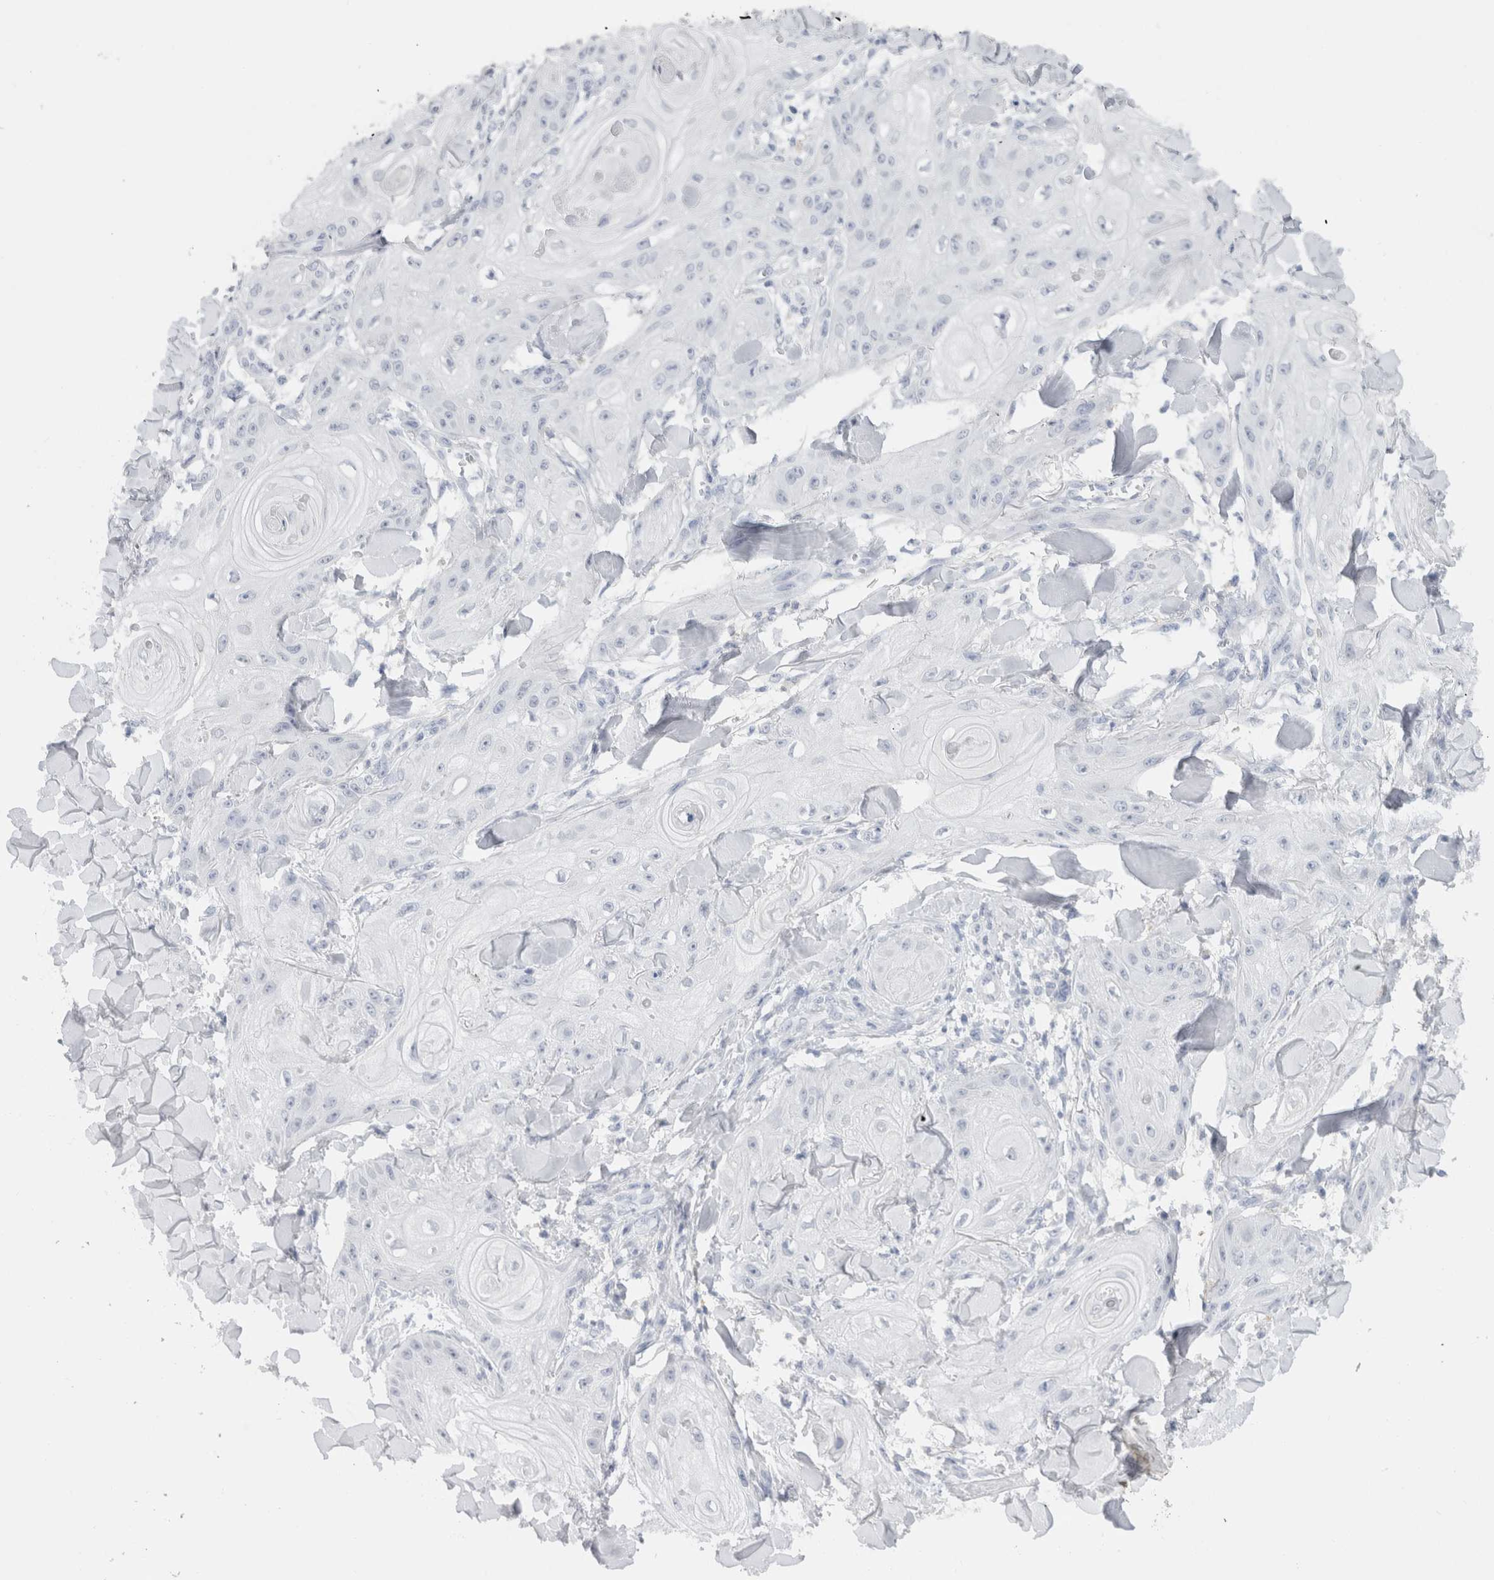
{"staining": {"intensity": "negative", "quantity": "none", "location": "none"}, "tissue": "skin cancer", "cell_type": "Tumor cells", "image_type": "cancer", "snomed": [{"axis": "morphology", "description": "Squamous cell carcinoma, NOS"}, {"axis": "topography", "description": "Skin"}], "caption": "The immunohistochemistry histopathology image has no significant expression in tumor cells of skin cancer (squamous cell carcinoma) tissue.", "gene": "C9orf50", "patient": {"sex": "male", "age": 74}}